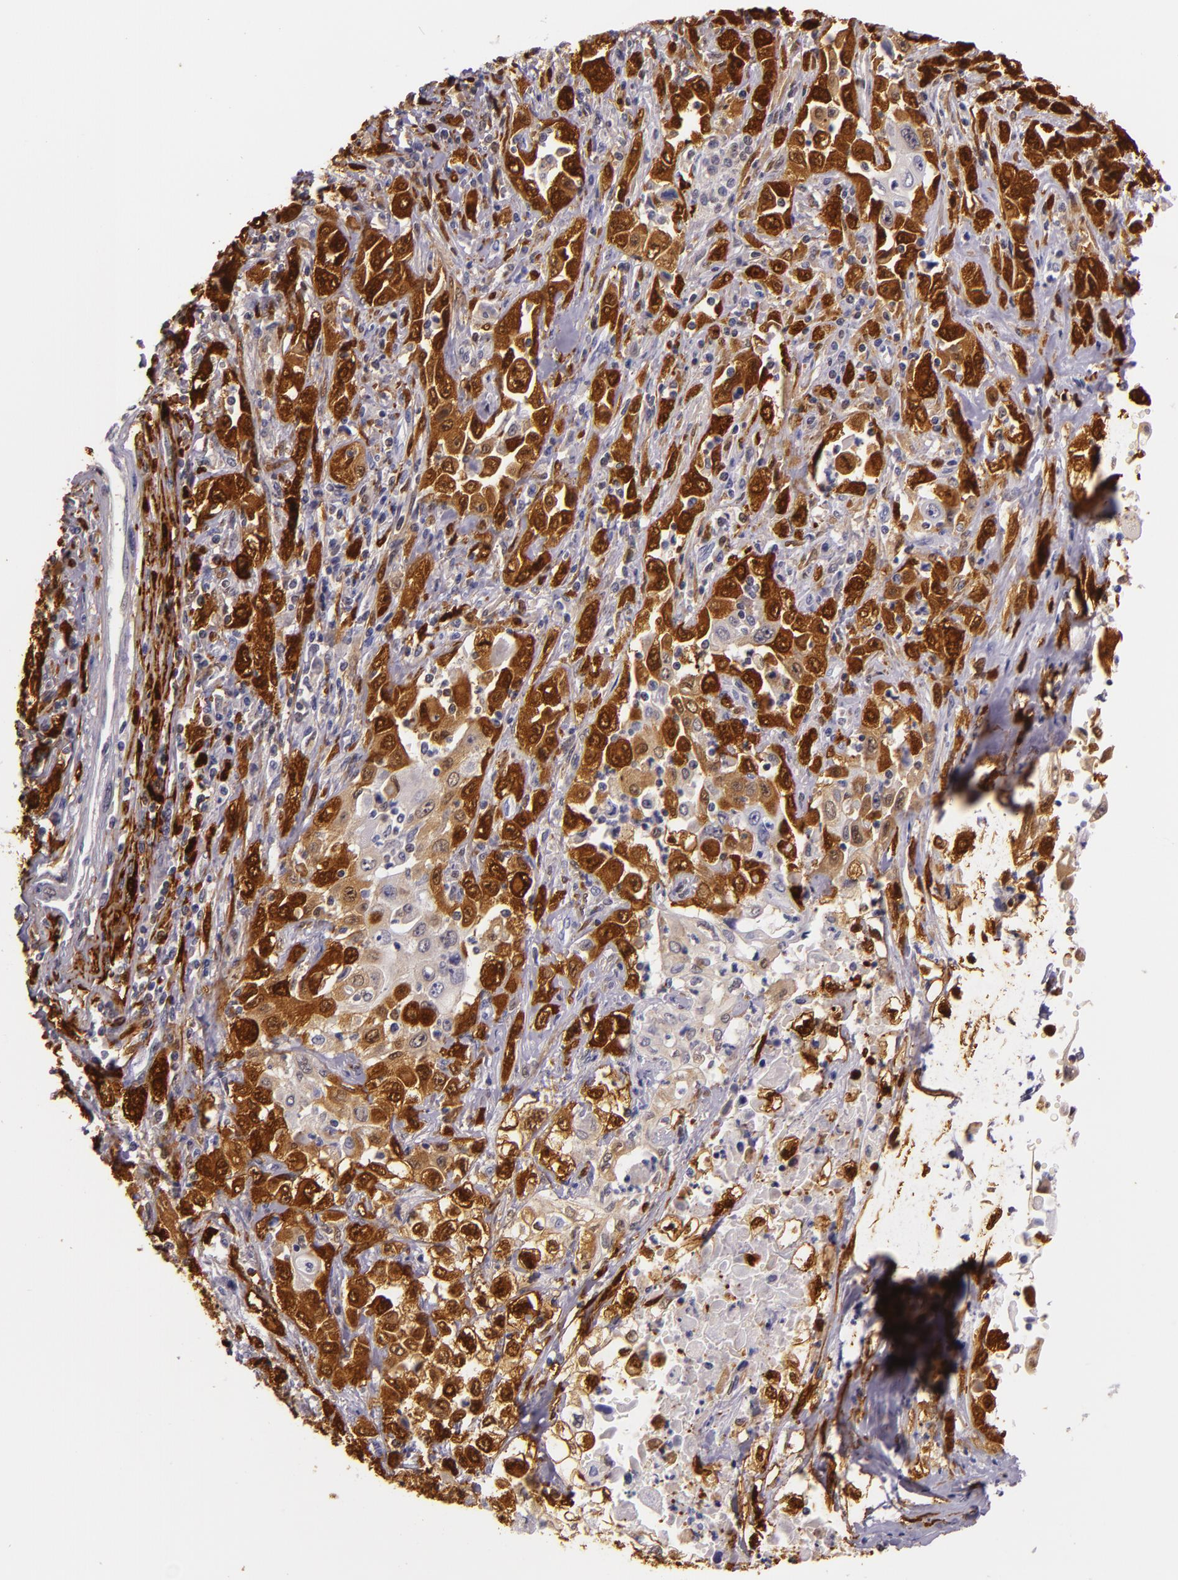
{"staining": {"intensity": "strong", "quantity": ">75%", "location": "cytoplasmic/membranous,nuclear"}, "tissue": "pancreatic cancer", "cell_type": "Tumor cells", "image_type": "cancer", "snomed": [{"axis": "morphology", "description": "Adenocarcinoma, NOS"}, {"axis": "topography", "description": "Pancreas"}], "caption": "Immunohistochemical staining of human pancreatic adenocarcinoma demonstrates high levels of strong cytoplasmic/membranous and nuclear positivity in about >75% of tumor cells. (Stains: DAB in brown, nuclei in blue, Microscopy: brightfield microscopy at high magnification).", "gene": "MT1A", "patient": {"sex": "male", "age": 70}}